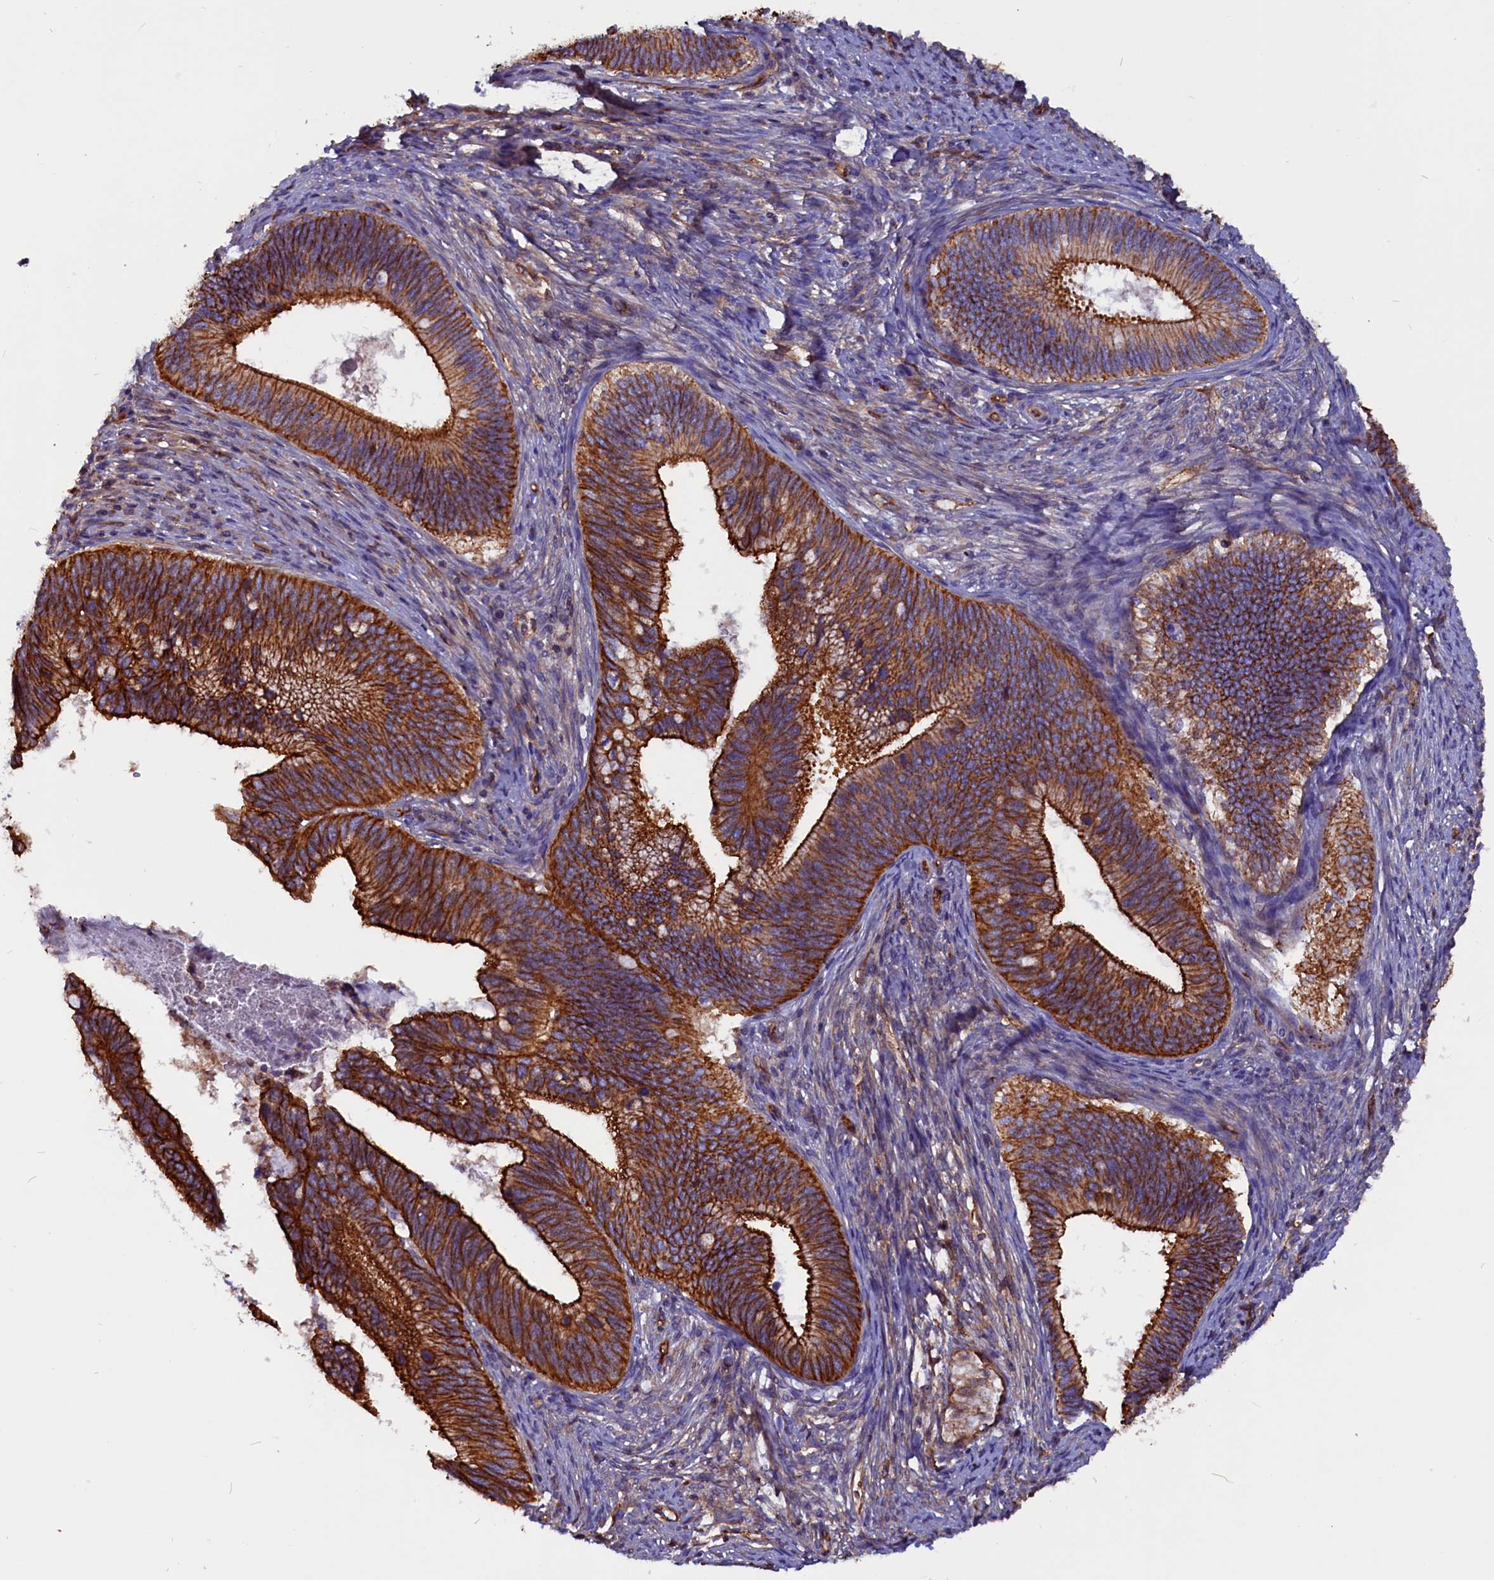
{"staining": {"intensity": "strong", "quantity": ">75%", "location": "cytoplasmic/membranous"}, "tissue": "cervical cancer", "cell_type": "Tumor cells", "image_type": "cancer", "snomed": [{"axis": "morphology", "description": "Adenocarcinoma, NOS"}, {"axis": "topography", "description": "Cervix"}], "caption": "This is an image of IHC staining of cervical cancer (adenocarcinoma), which shows strong expression in the cytoplasmic/membranous of tumor cells.", "gene": "ZNF749", "patient": {"sex": "female", "age": 42}}